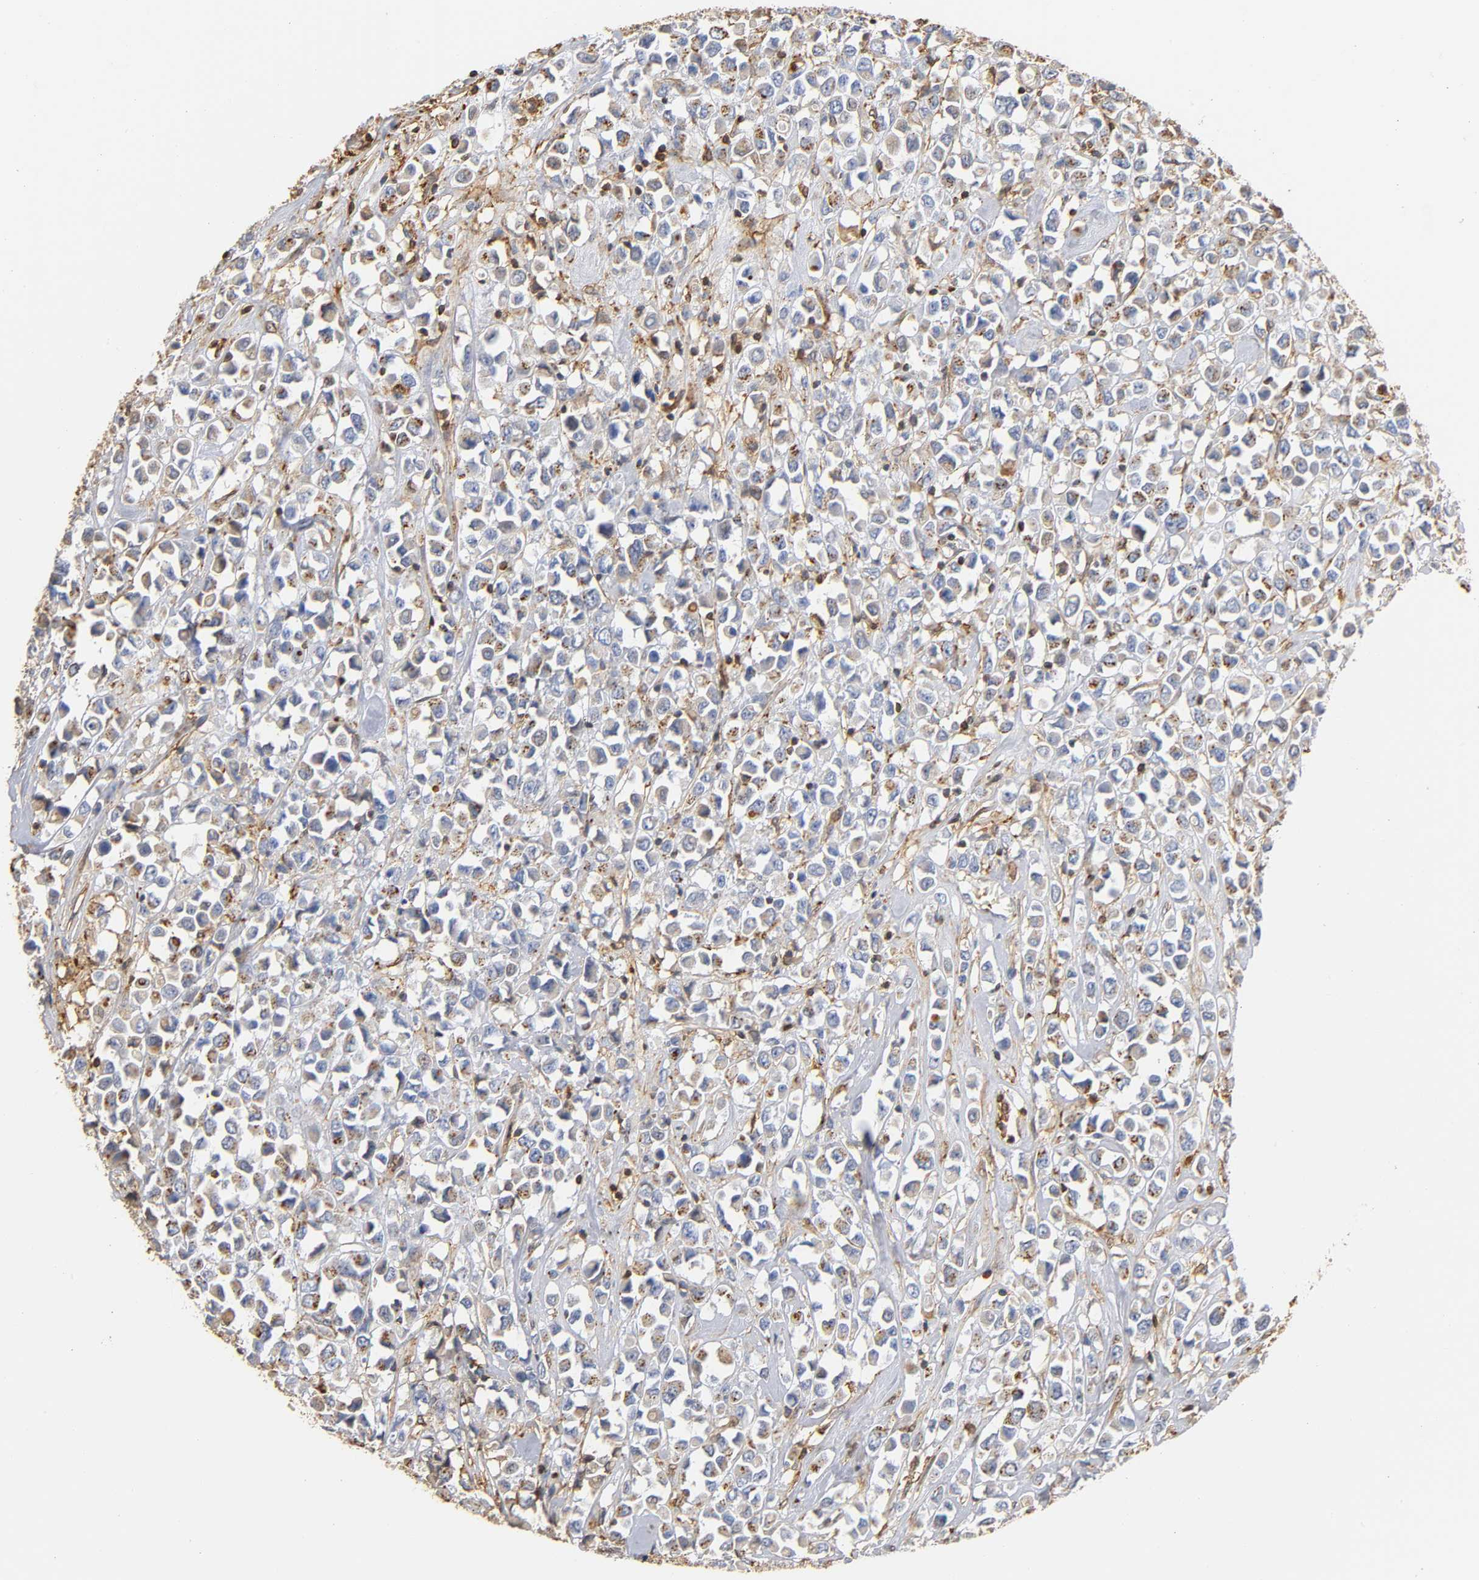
{"staining": {"intensity": "weak", "quantity": "25%-75%", "location": "cytoplasmic/membranous"}, "tissue": "breast cancer", "cell_type": "Tumor cells", "image_type": "cancer", "snomed": [{"axis": "morphology", "description": "Duct carcinoma"}, {"axis": "topography", "description": "Breast"}], "caption": "Protein analysis of breast invasive ductal carcinoma tissue shows weak cytoplasmic/membranous staining in approximately 25%-75% of tumor cells. (brown staining indicates protein expression, while blue staining denotes nuclei).", "gene": "ANXA11", "patient": {"sex": "female", "age": 61}}